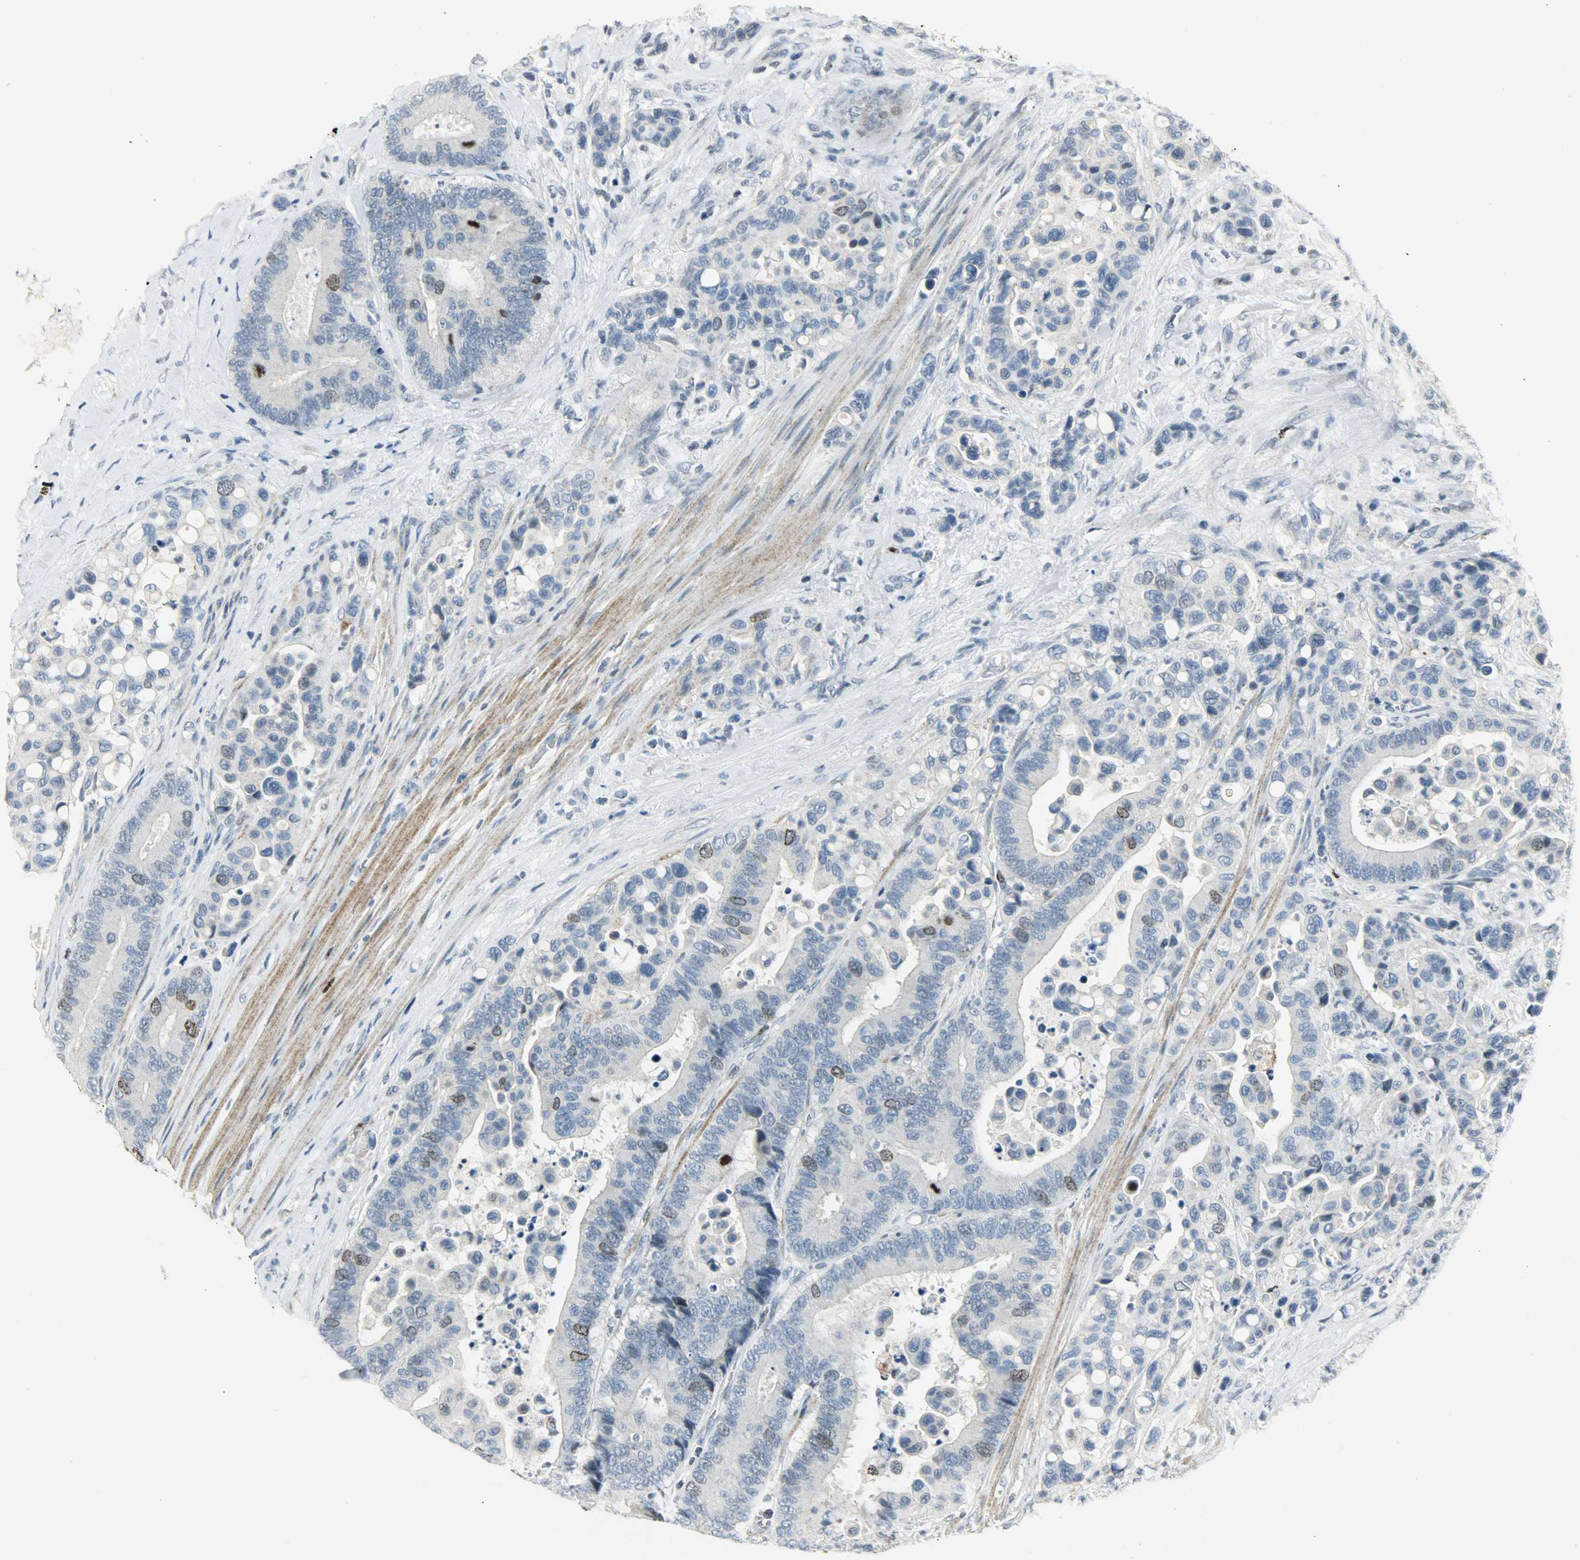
{"staining": {"intensity": "moderate", "quantity": "<25%", "location": "nuclear"}, "tissue": "colorectal cancer", "cell_type": "Tumor cells", "image_type": "cancer", "snomed": [{"axis": "morphology", "description": "Normal tissue, NOS"}, {"axis": "morphology", "description": "Adenocarcinoma, NOS"}, {"axis": "topography", "description": "Colon"}], "caption": "Immunohistochemical staining of colorectal cancer displays moderate nuclear protein positivity in approximately <25% of tumor cells.", "gene": "AURKB", "patient": {"sex": "male", "age": 82}}